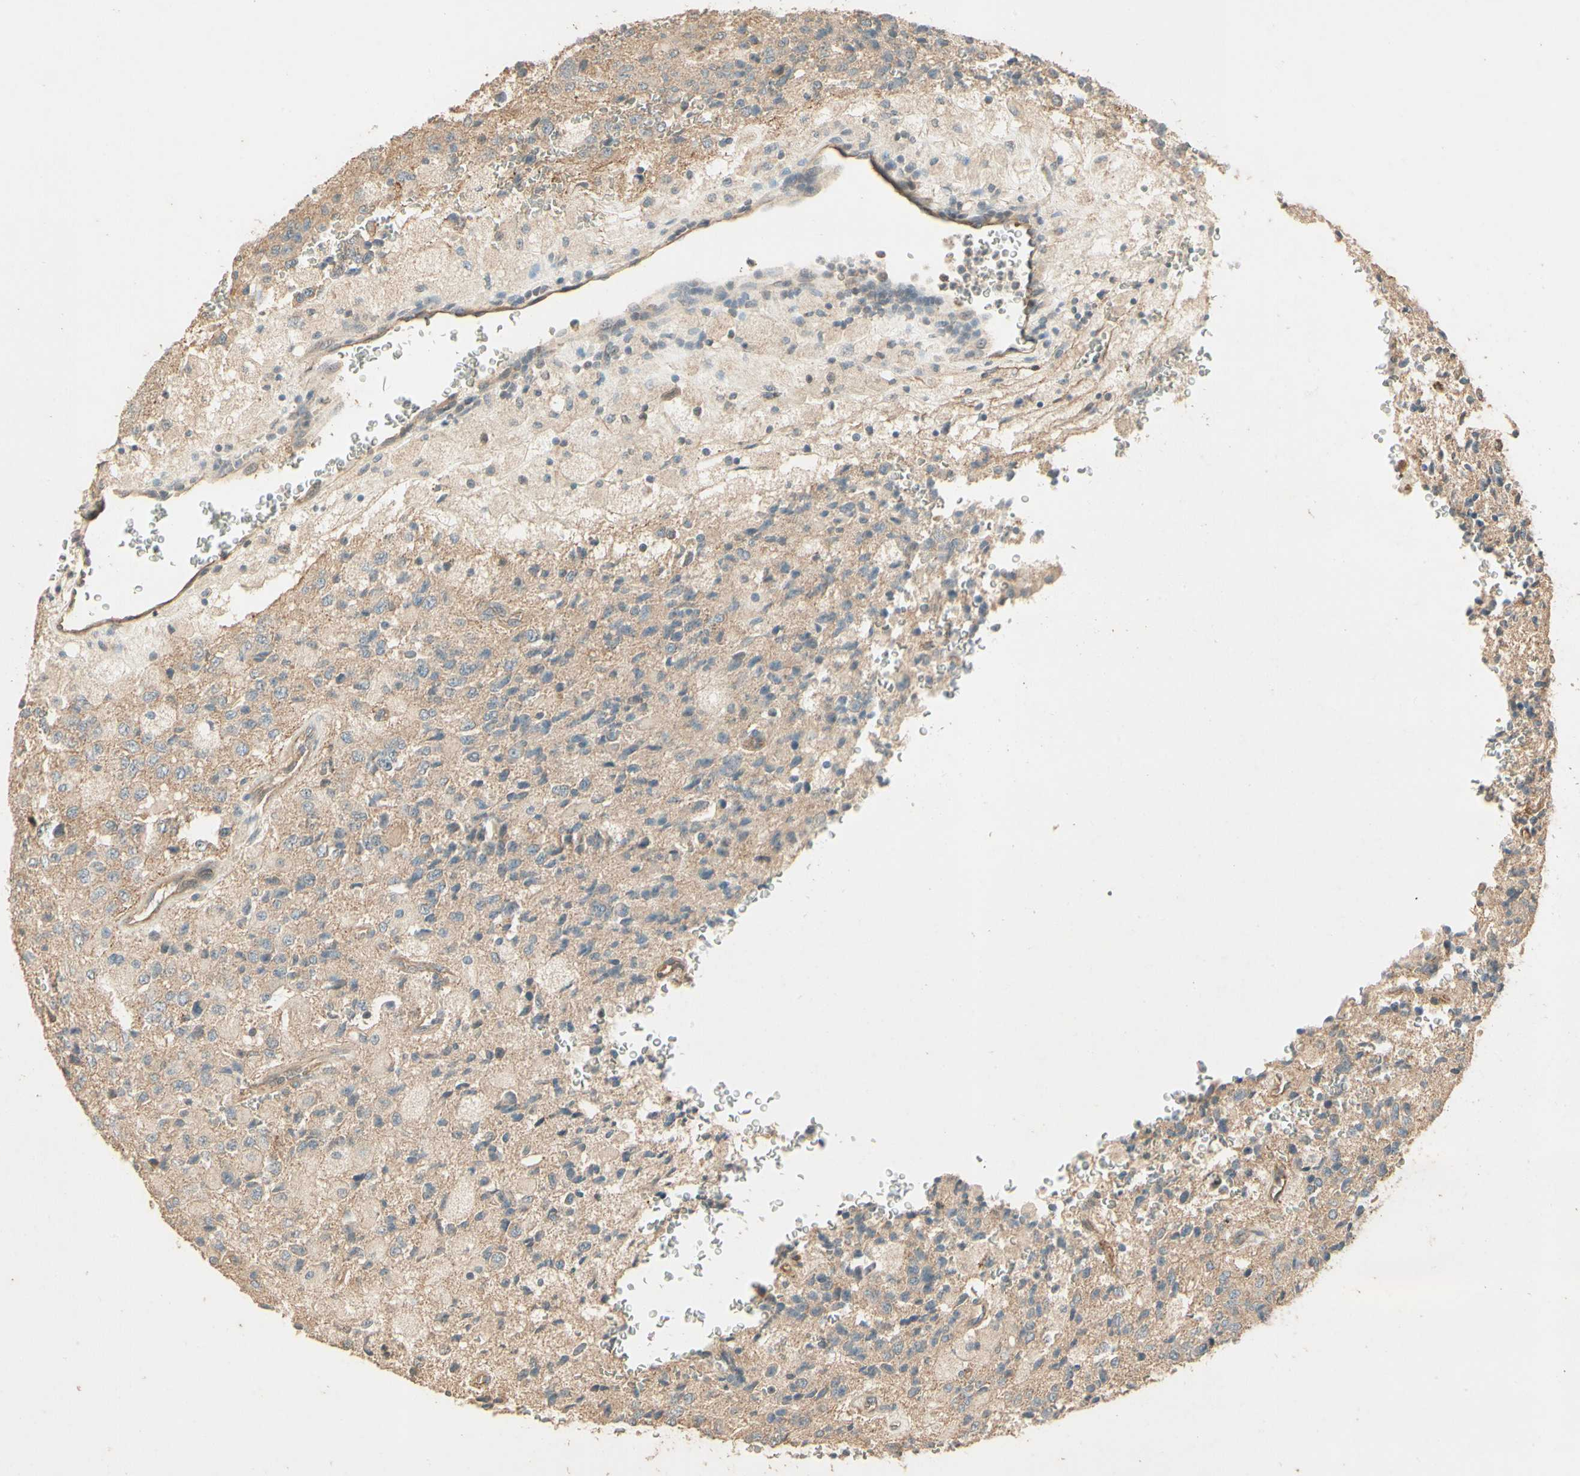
{"staining": {"intensity": "negative", "quantity": "none", "location": "none"}, "tissue": "glioma", "cell_type": "Tumor cells", "image_type": "cancer", "snomed": [{"axis": "morphology", "description": "Glioma, malignant, High grade"}, {"axis": "topography", "description": "pancreas cauda"}], "caption": "A histopathology image of human high-grade glioma (malignant) is negative for staining in tumor cells. (DAB (3,3'-diaminobenzidine) immunohistochemistry (IHC), high magnification).", "gene": "RNF180", "patient": {"sex": "male", "age": 60}}